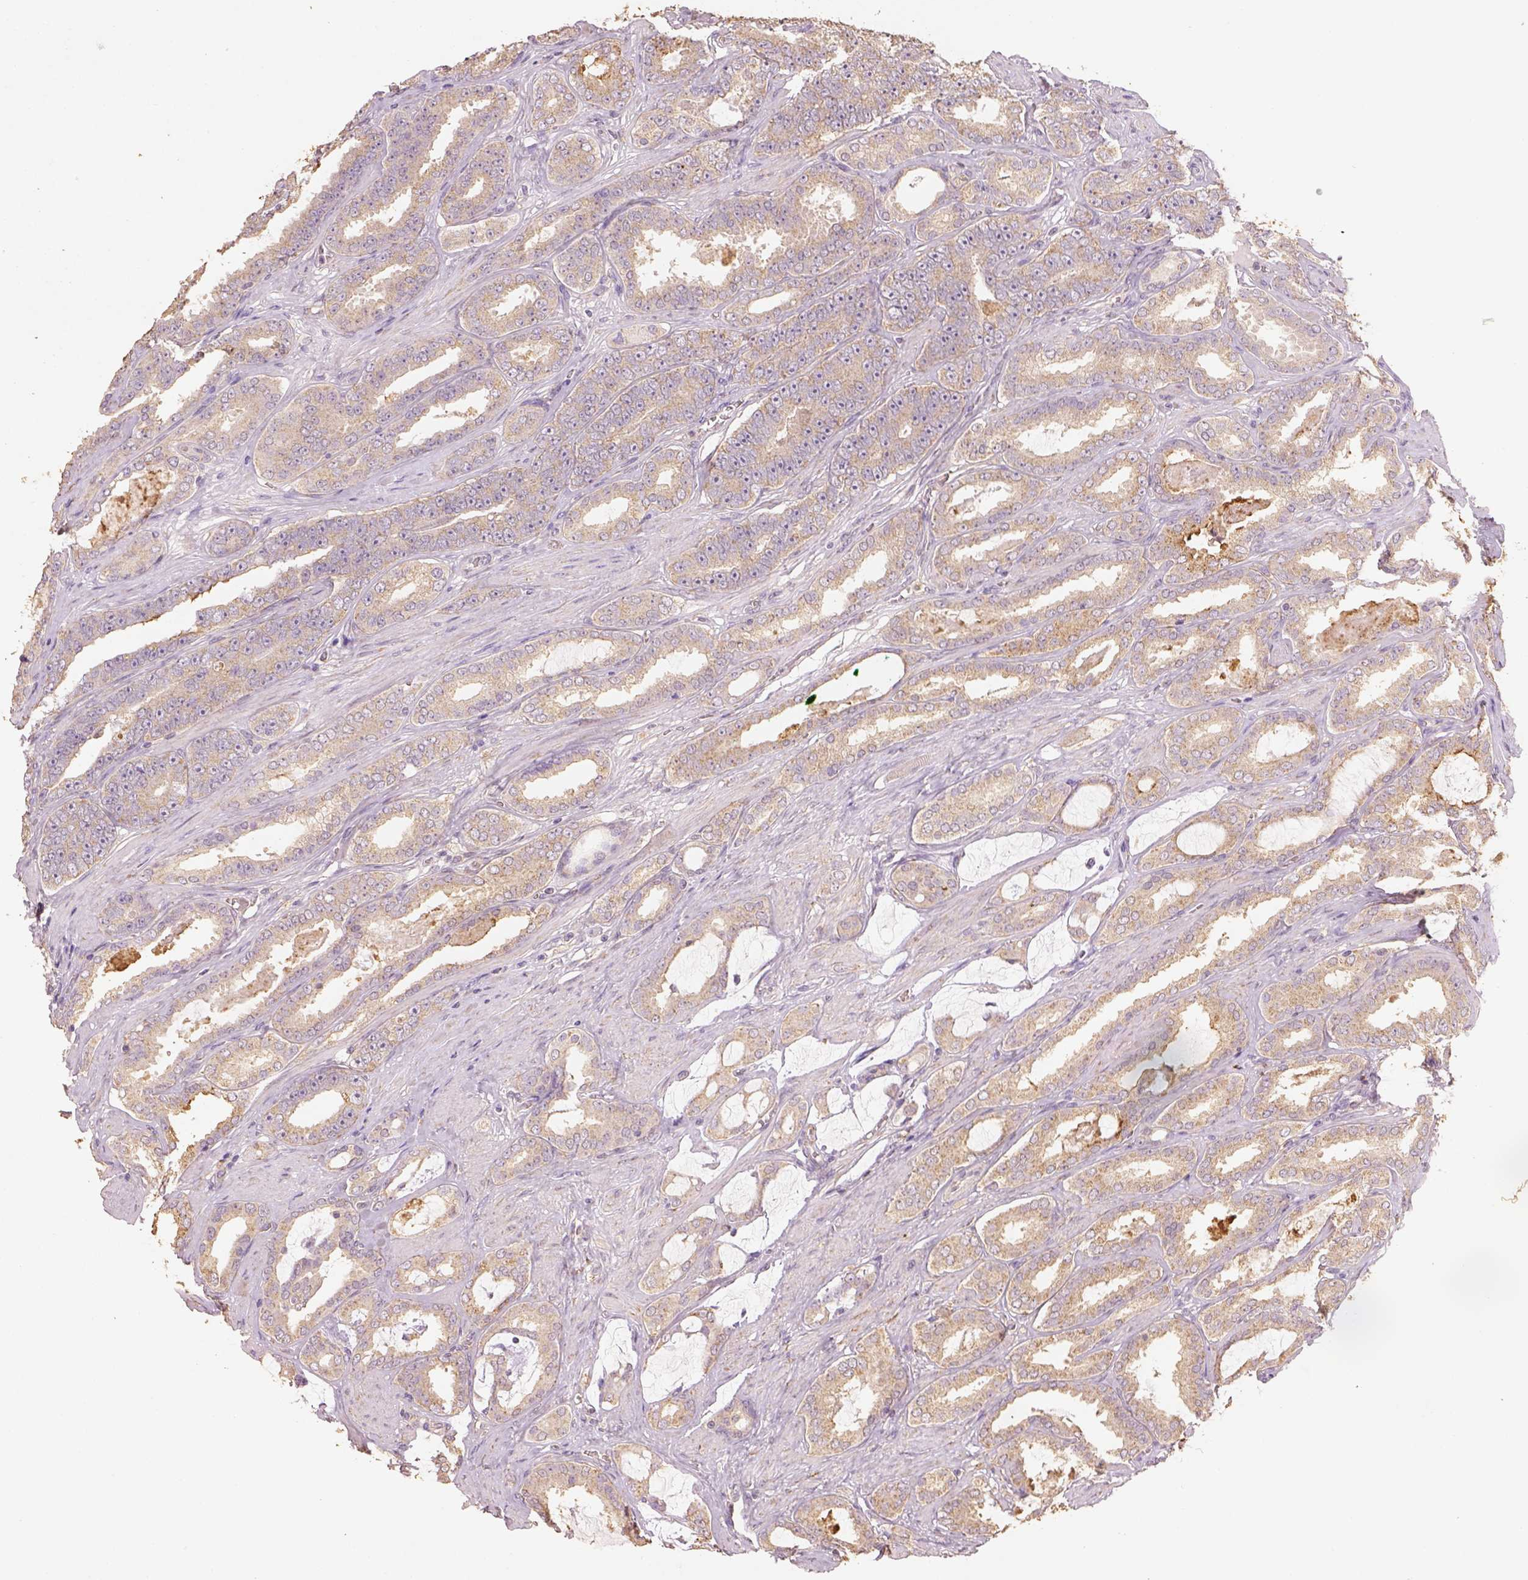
{"staining": {"intensity": "weak", "quantity": ">75%", "location": "cytoplasmic/membranous"}, "tissue": "prostate cancer", "cell_type": "Tumor cells", "image_type": "cancer", "snomed": [{"axis": "morphology", "description": "Adenocarcinoma, High grade"}, {"axis": "topography", "description": "Prostate"}], "caption": "A brown stain highlights weak cytoplasmic/membranous positivity of a protein in human prostate cancer tumor cells.", "gene": "AP2B1", "patient": {"sex": "male", "age": 63}}